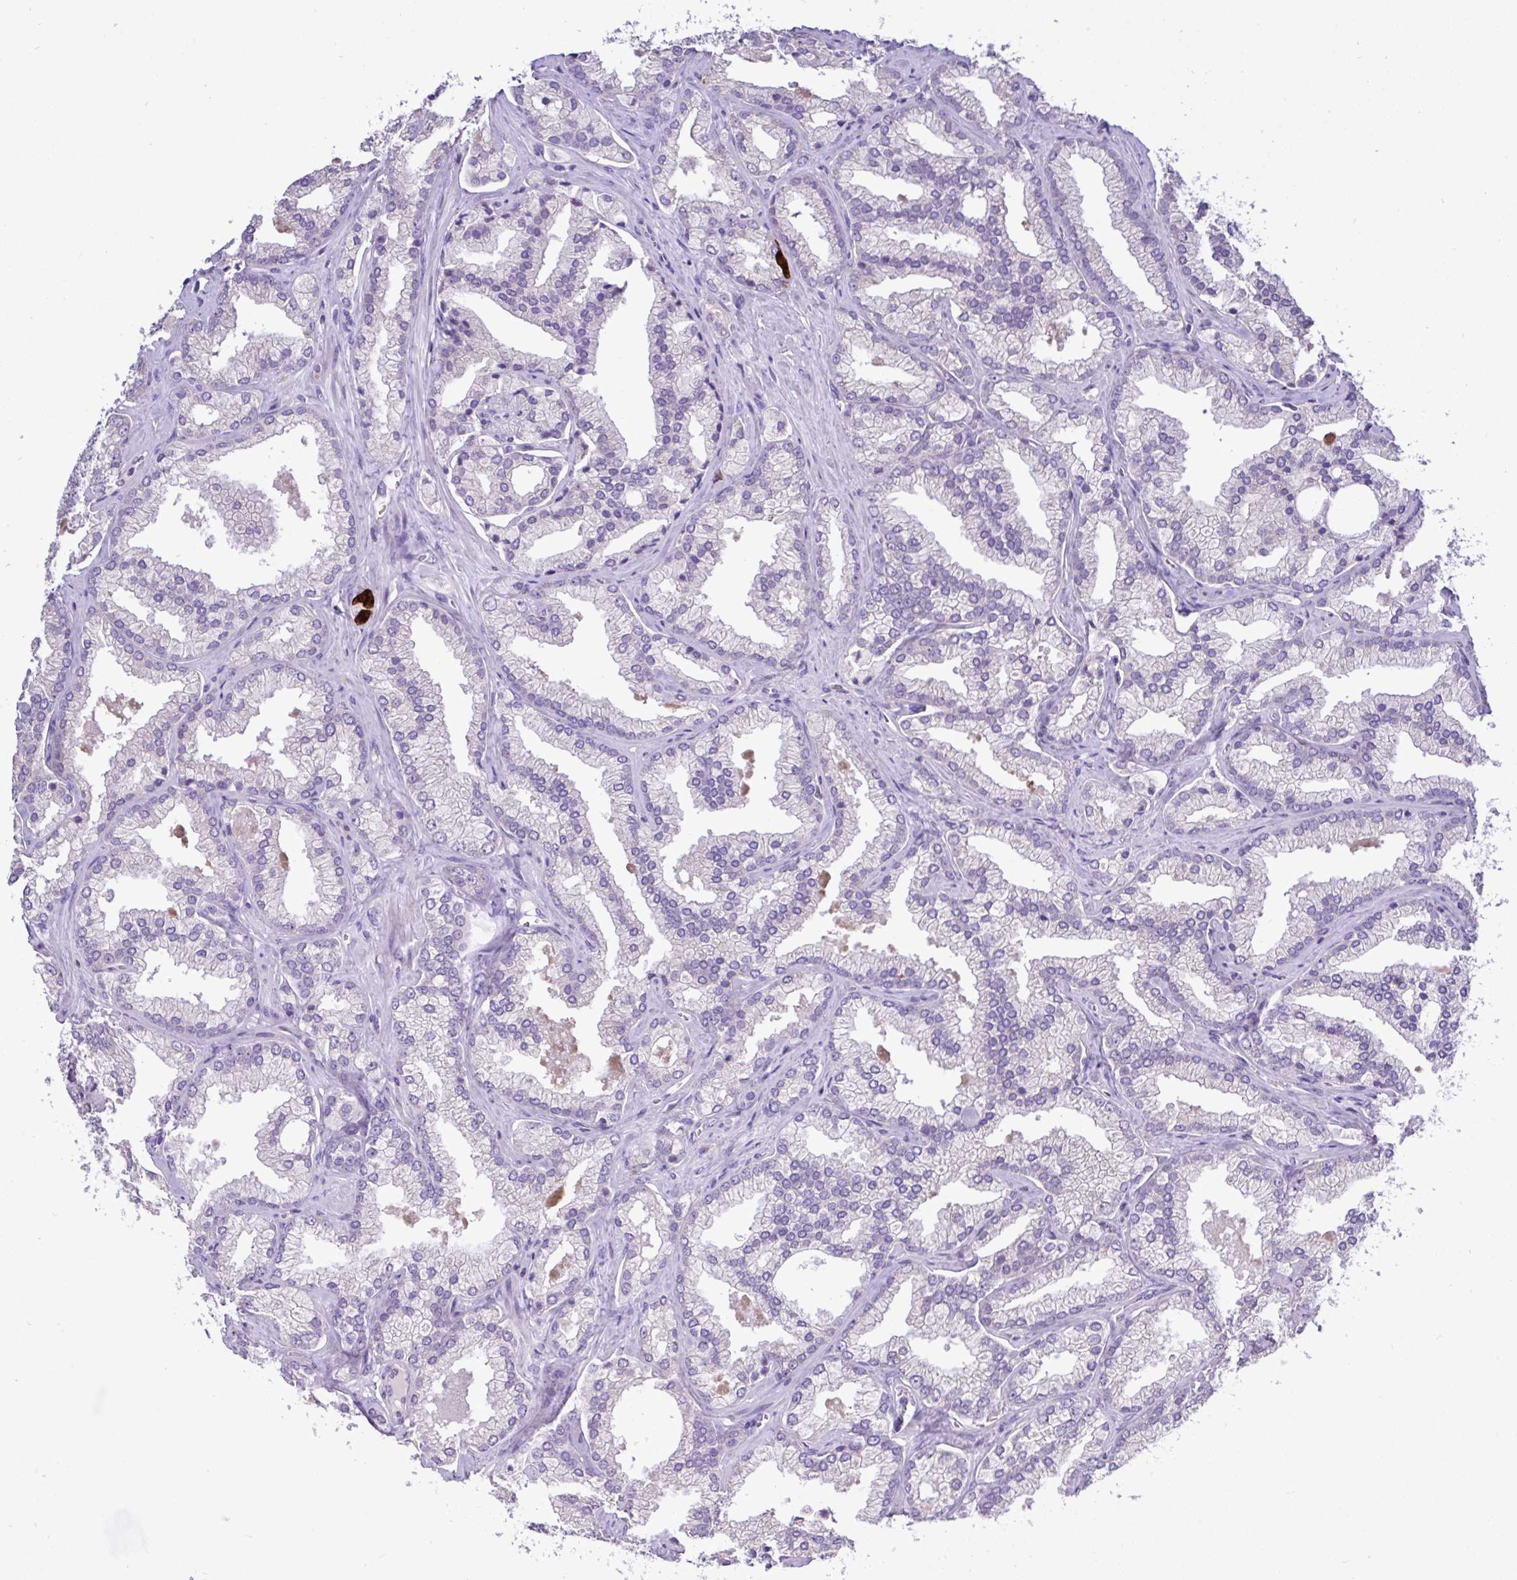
{"staining": {"intensity": "negative", "quantity": "none", "location": "none"}, "tissue": "prostate cancer", "cell_type": "Tumor cells", "image_type": "cancer", "snomed": [{"axis": "morphology", "description": "Adenocarcinoma, High grade"}, {"axis": "topography", "description": "Prostate"}], "caption": "Immunohistochemistry micrograph of neoplastic tissue: human prostate cancer (high-grade adenocarcinoma) stained with DAB (3,3'-diaminobenzidine) demonstrates no significant protein positivity in tumor cells.", "gene": "ST8SIA2", "patient": {"sex": "male", "age": 68}}